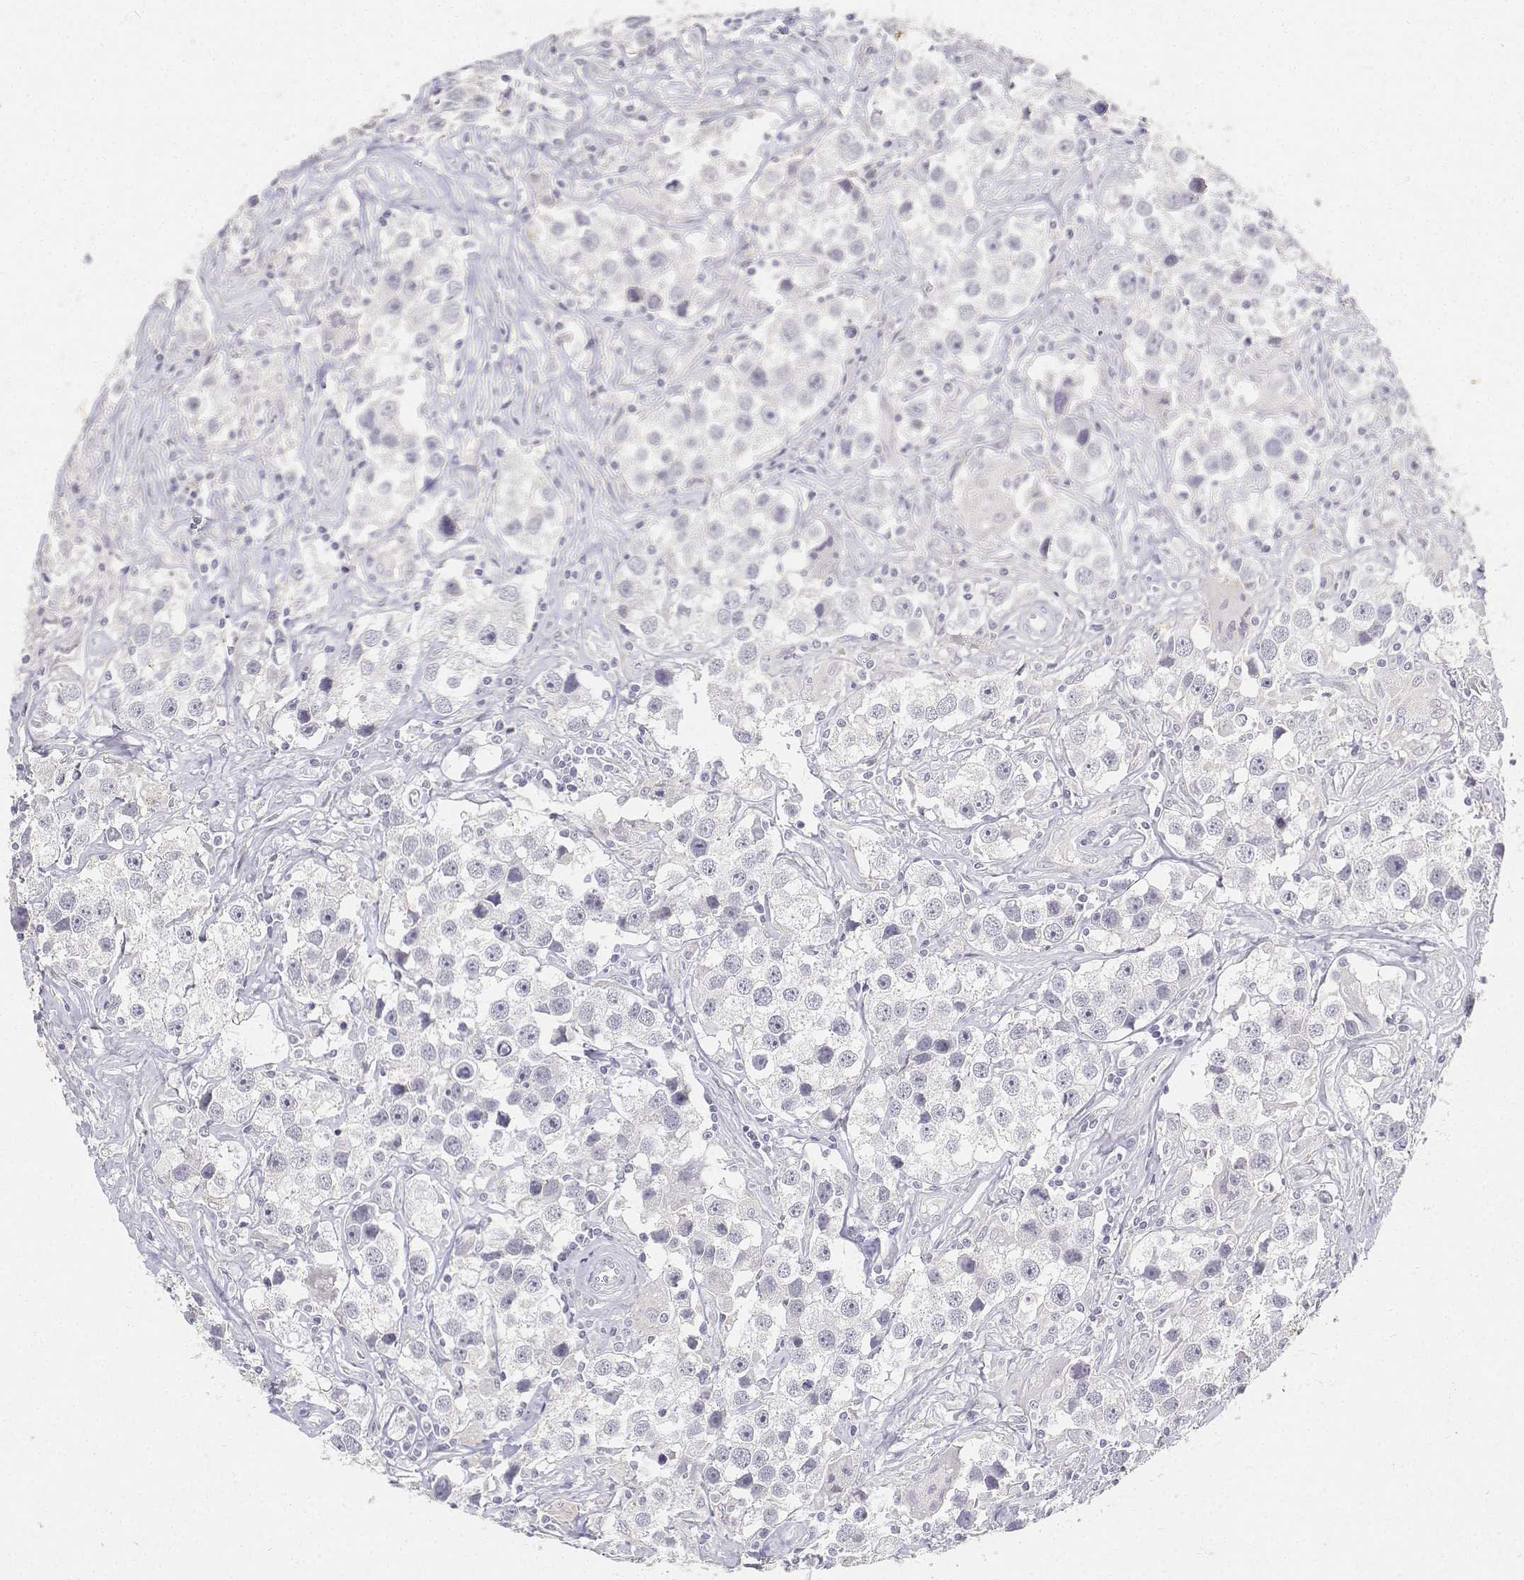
{"staining": {"intensity": "negative", "quantity": "none", "location": "none"}, "tissue": "testis cancer", "cell_type": "Tumor cells", "image_type": "cancer", "snomed": [{"axis": "morphology", "description": "Seminoma, NOS"}, {"axis": "topography", "description": "Testis"}], "caption": "A micrograph of testis cancer stained for a protein demonstrates no brown staining in tumor cells. (Immunohistochemistry, brightfield microscopy, high magnification).", "gene": "PAEP", "patient": {"sex": "male", "age": 49}}